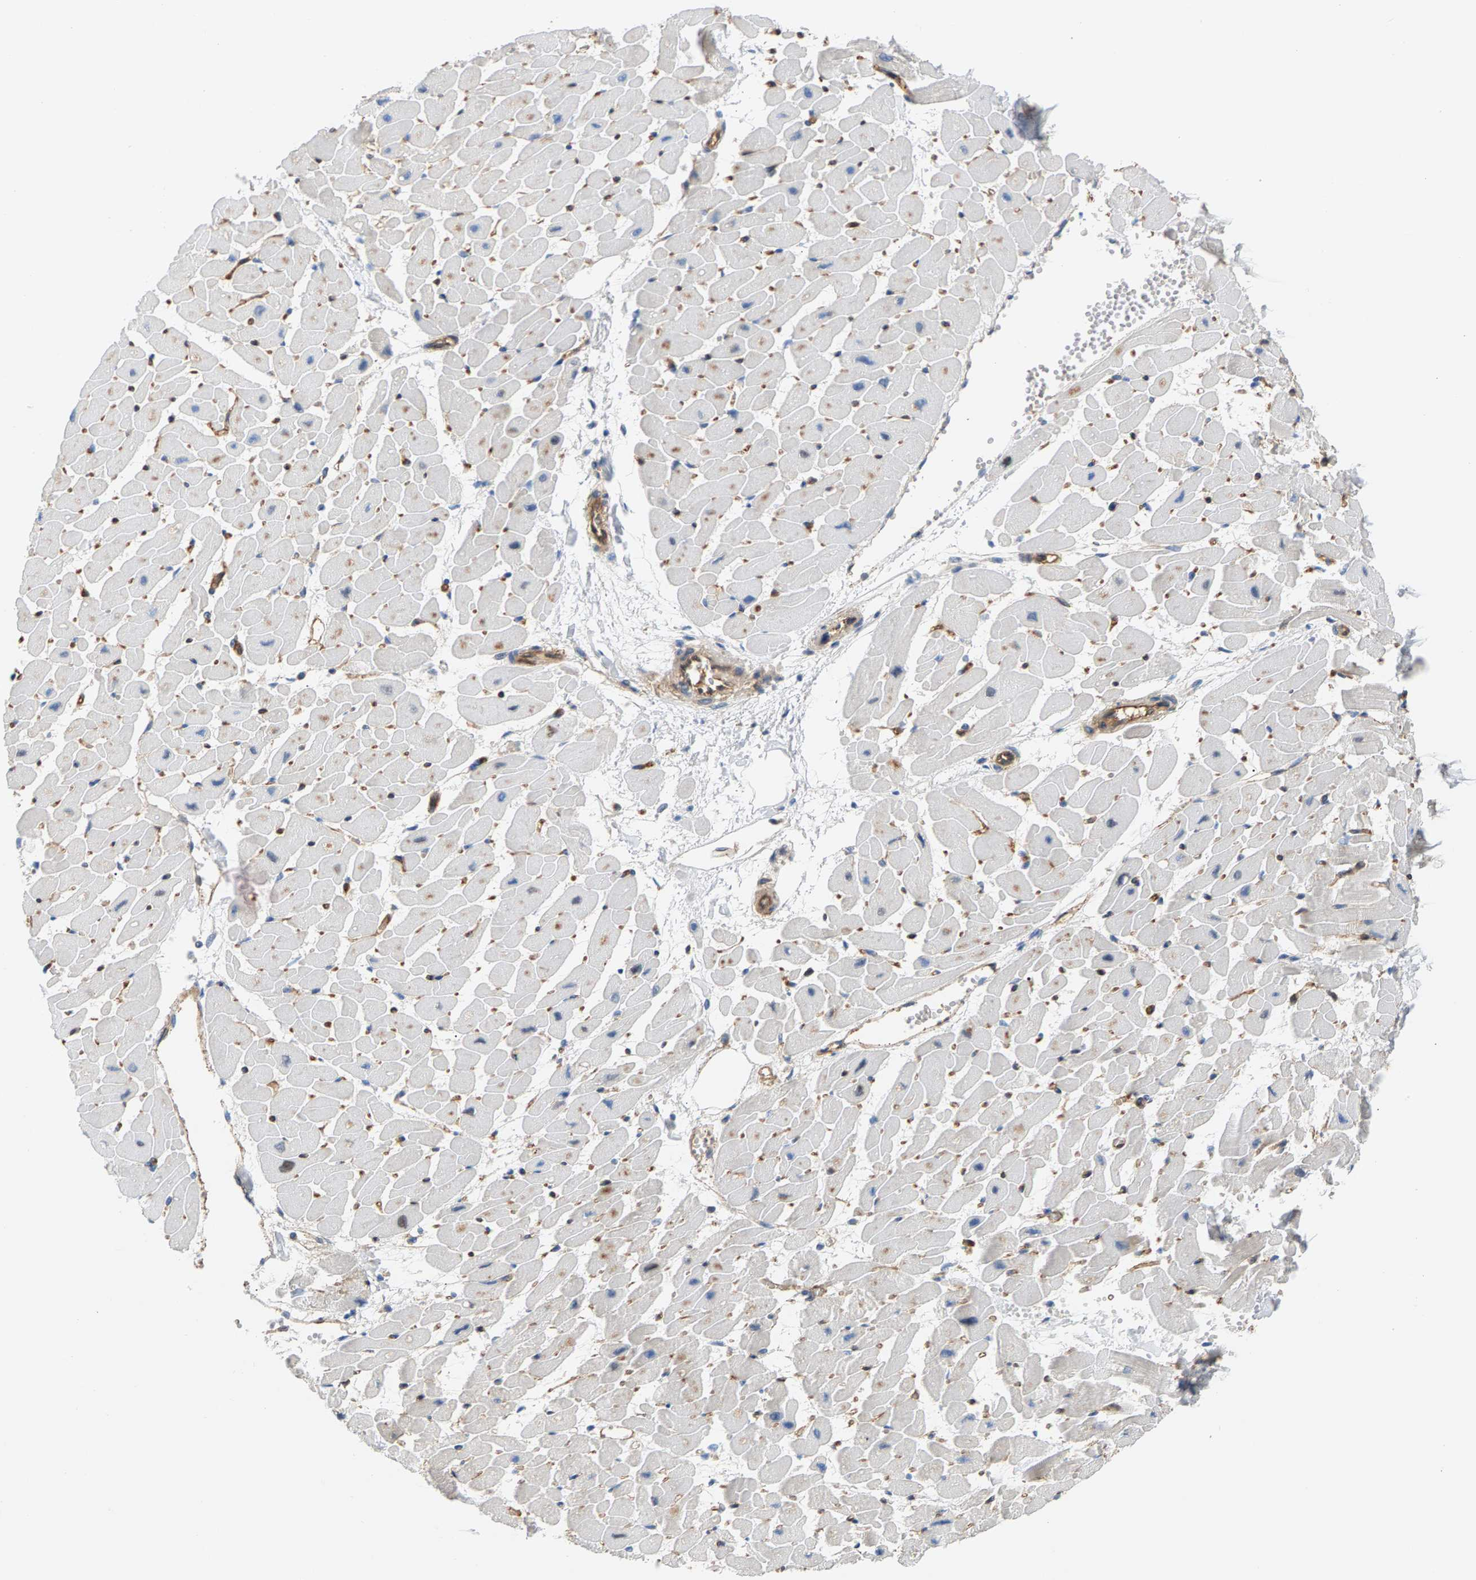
{"staining": {"intensity": "negative", "quantity": "none", "location": "none"}, "tissue": "heart muscle", "cell_type": "Cardiomyocytes", "image_type": "normal", "snomed": [{"axis": "morphology", "description": "Normal tissue, NOS"}, {"axis": "topography", "description": "Heart"}], "caption": "An immunohistochemistry (IHC) histopathology image of normal heart muscle is shown. There is no staining in cardiomyocytes of heart muscle.", "gene": "KRTAP27", "patient": {"sex": "female", "age": 19}}